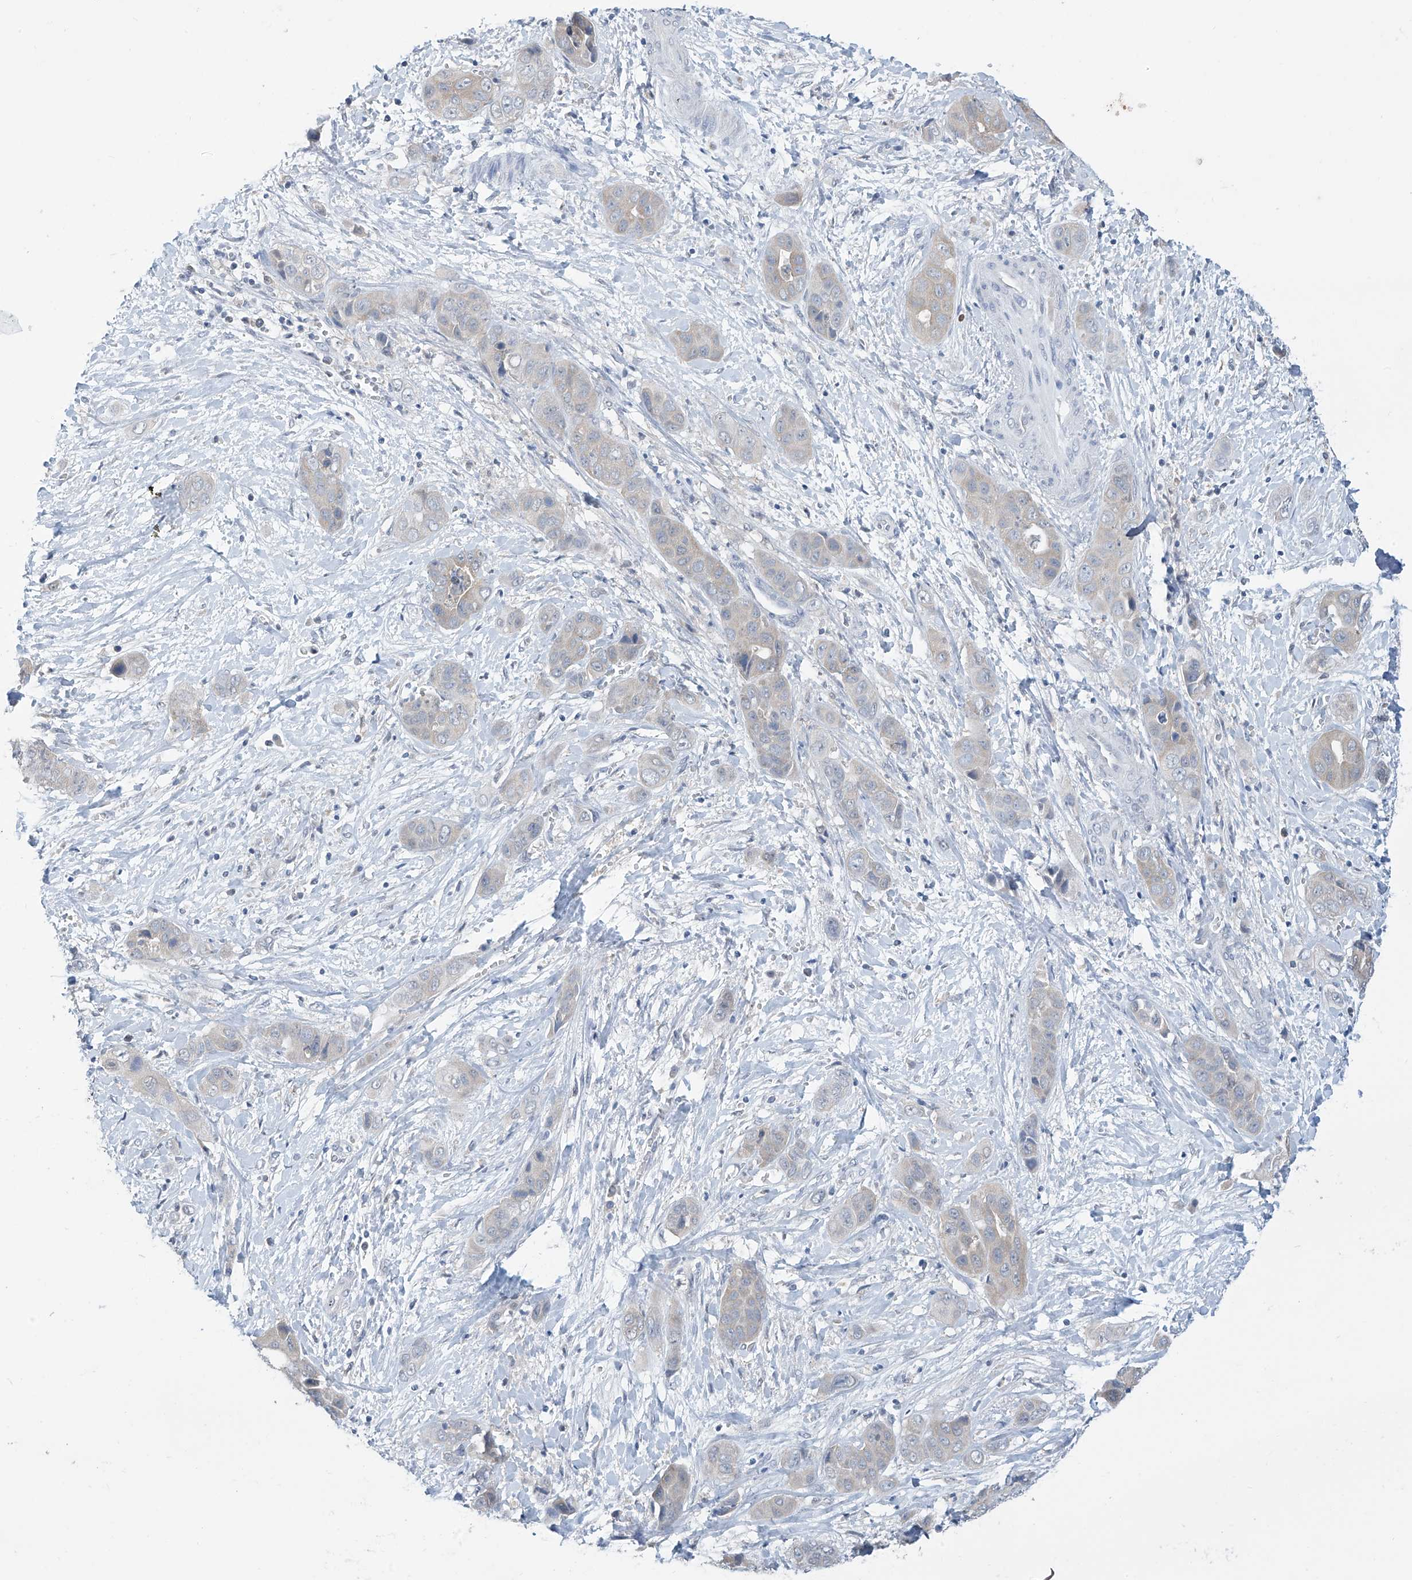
{"staining": {"intensity": "negative", "quantity": "none", "location": "none"}, "tissue": "liver cancer", "cell_type": "Tumor cells", "image_type": "cancer", "snomed": [{"axis": "morphology", "description": "Cholangiocarcinoma"}, {"axis": "topography", "description": "Liver"}], "caption": "Tumor cells are negative for brown protein staining in cholangiocarcinoma (liver). The staining is performed using DAB brown chromogen with nuclei counter-stained in using hematoxylin.", "gene": "APLF", "patient": {"sex": "female", "age": 52}}